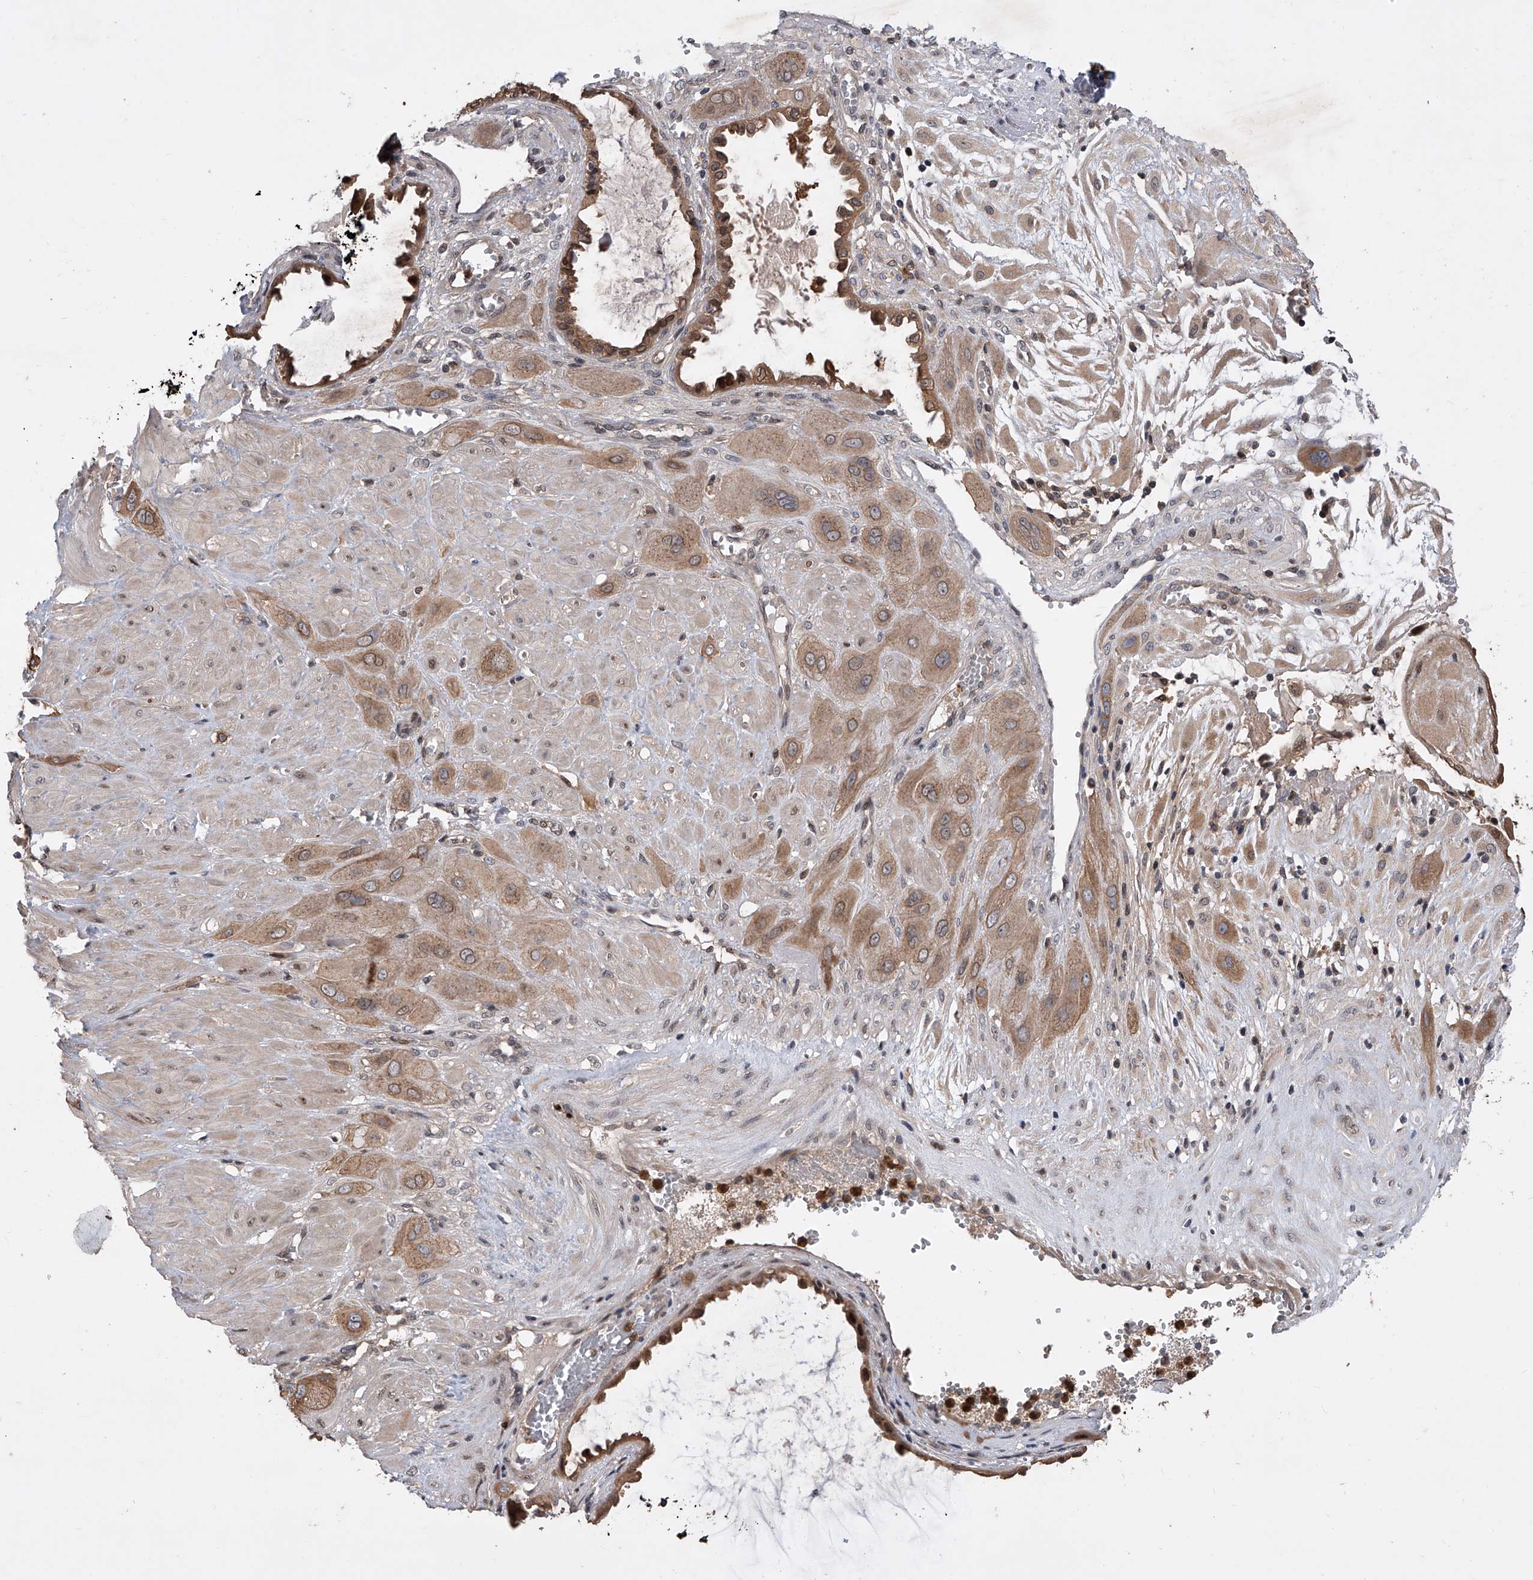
{"staining": {"intensity": "moderate", "quantity": ">75%", "location": "cytoplasmic/membranous"}, "tissue": "cervical cancer", "cell_type": "Tumor cells", "image_type": "cancer", "snomed": [{"axis": "morphology", "description": "Squamous cell carcinoma, NOS"}, {"axis": "topography", "description": "Cervix"}], "caption": "Tumor cells exhibit moderate cytoplasmic/membranous expression in about >75% of cells in cervical cancer.", "gene": "BHLHE23", "patient": {"sex": "female", "age": 34}}